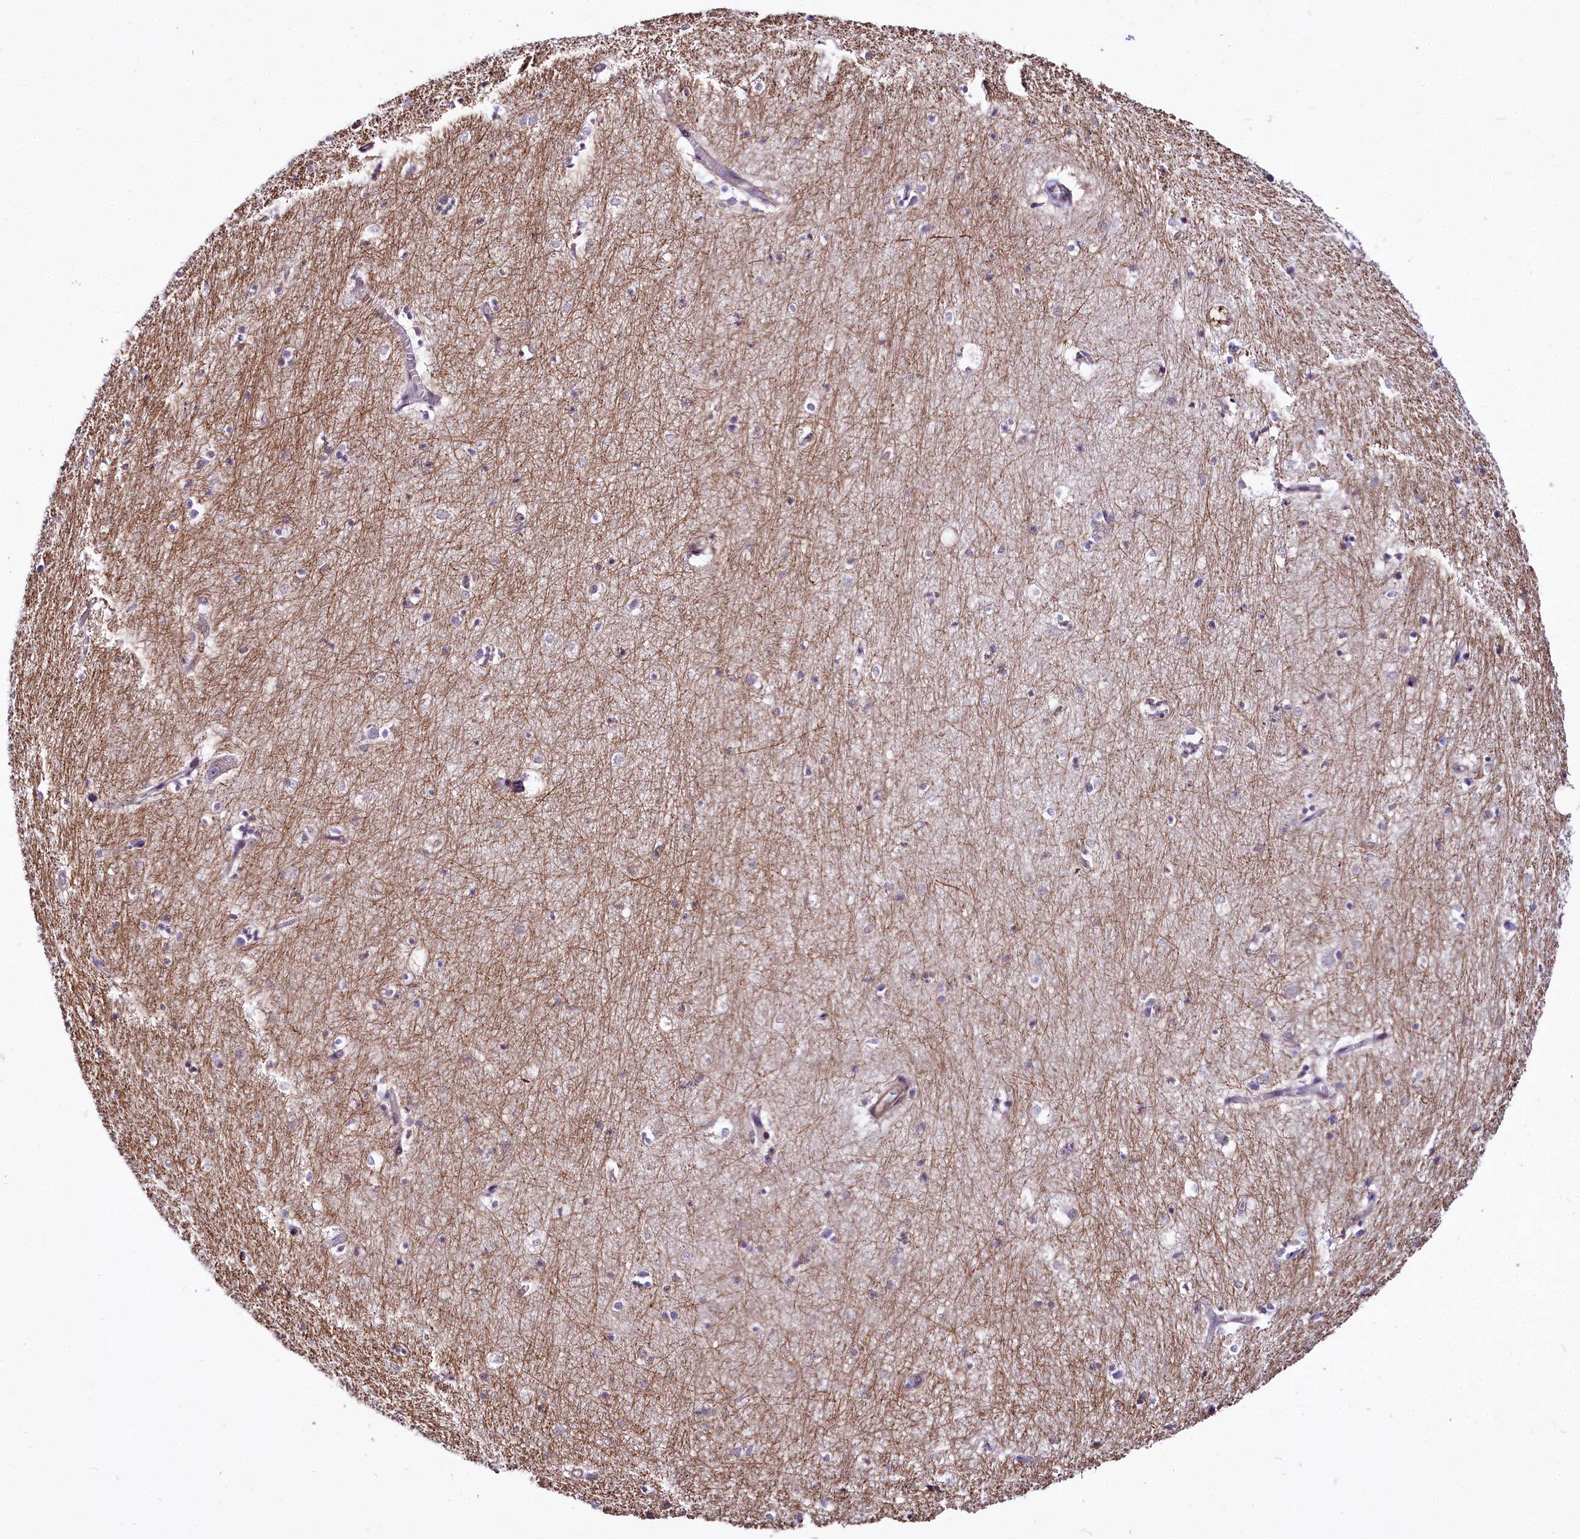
{"staining": {"intensity": "negative", "quantity": "none", "location": "none"}, "tissue": "hippocampus", "cell_type": "Glial cells", "image_type": "normal", "snomed": [{"axis": "morphology", "description": "Normal tissue, NOS"}, {"axis": "topography", "description": "Hippocampus"}], "caption": "IHC histopathology image of unremarkable hippocampus stained for a protein (brown), which displays no positivity in glial cells.", "gene": "FCHSD2", "patient": {"sex": "female", "age": 64}}